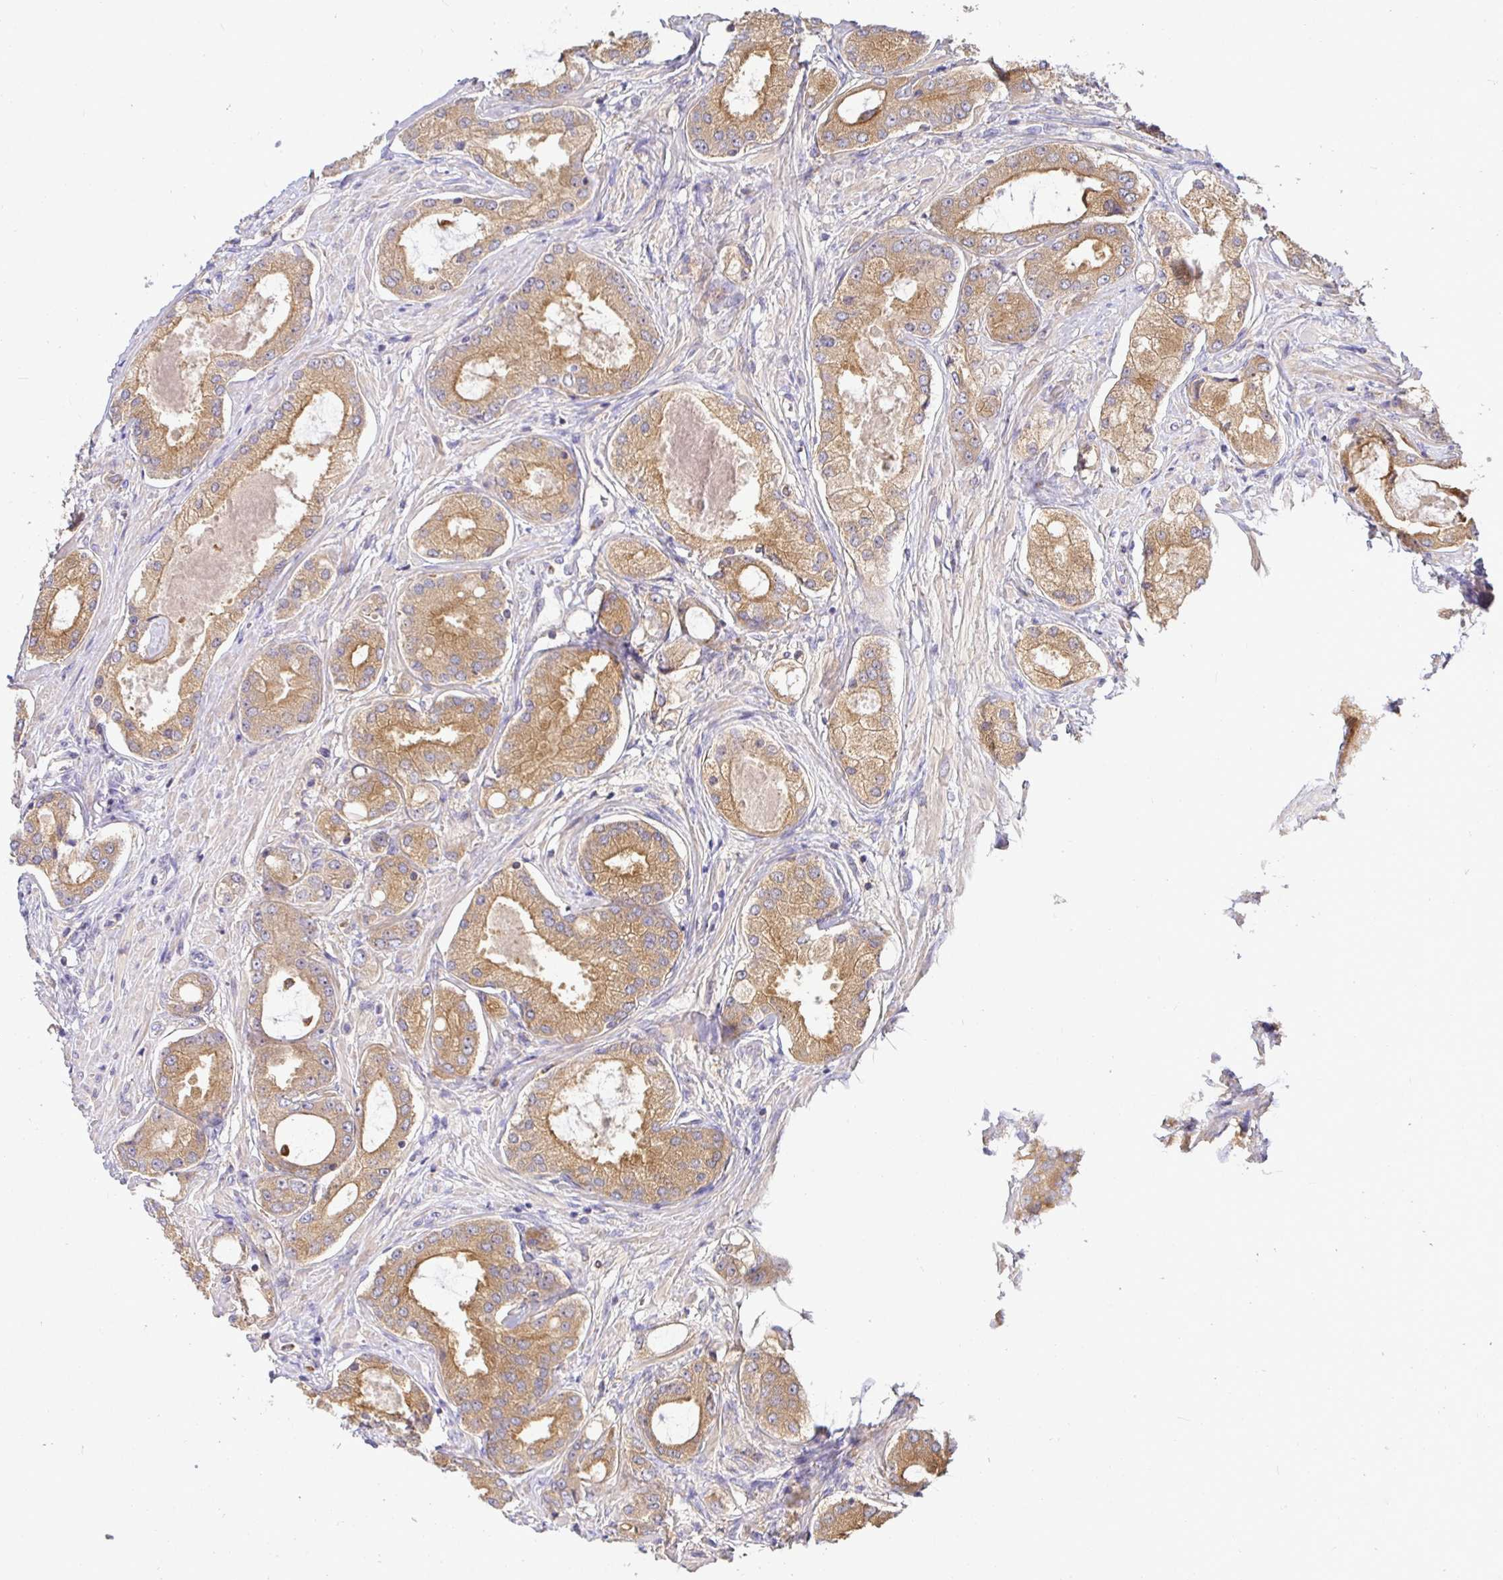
{"staining": {"intensity": "moderate", "quantity": ">75%", "location": "cytoplasmic/membranous"}, "tissue": "prostate cancer", "cell_type": "Tumor cells", "image_type": "cancer", "snomed": [{"axis": "morphology", "description": "Adenocarcinoma, Low grade"}, {"axis": "topography", "description": "Prostate"}], "caption": "Low-grade adenocarcinoma (prostate) stained for a protein (brown) exhibits moderate cytoplasmic/membranous positive positivity in about >75% of tumor cells.", "gene": "ATP6V1F", "patient": {"sex": "male", "age": 68}}